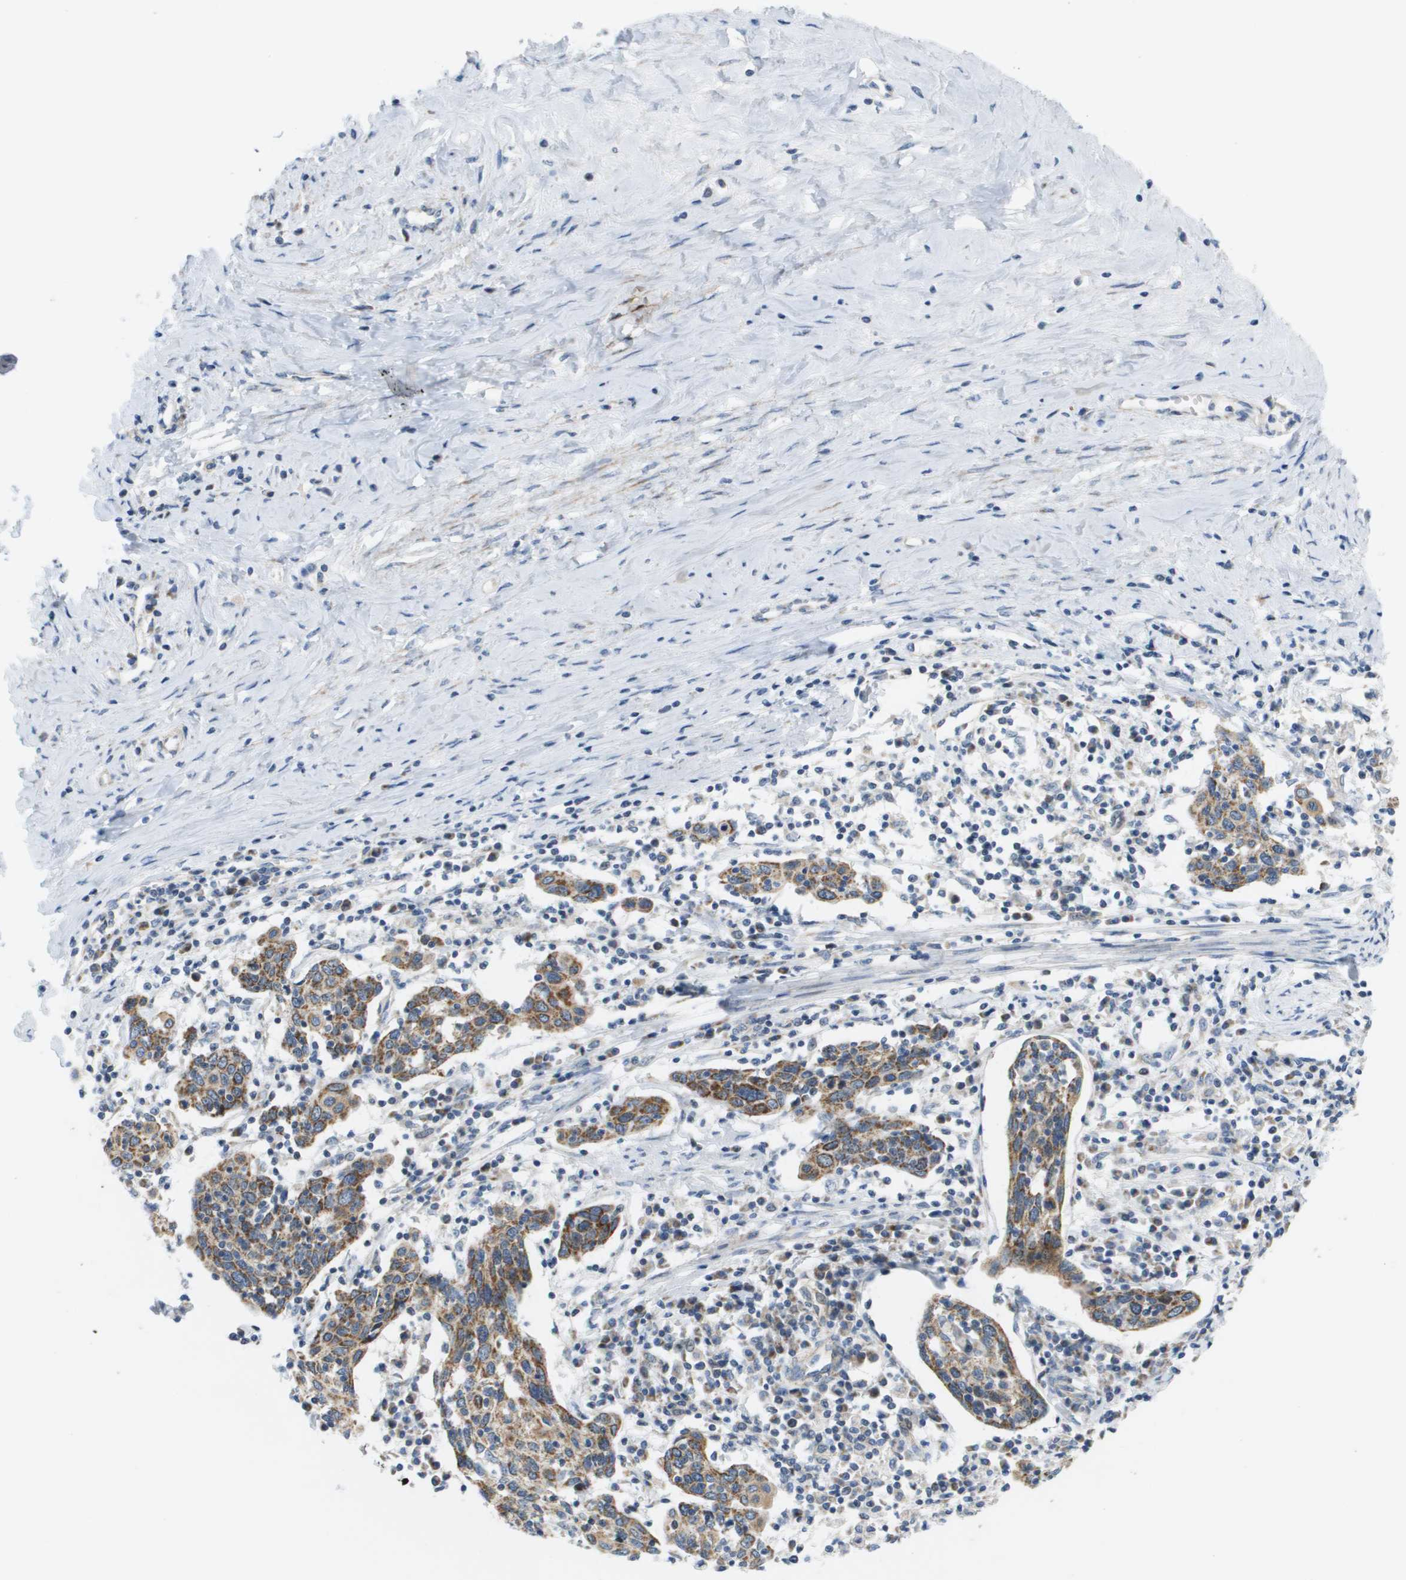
{"staining": {"intensity": "moderate", "quantity": ">75%", "location": "cytoplasmic/membranous"}, "tissue": "cervical cancer", "cell_type": "Tumor cells", "image_type": "cancer", "snomed": [{"axis": "morphology", "description": "Squamous cell carcinoma, NOS"}, {"axis": "topography", "description": "Cervix"}], "caption": "Cervical squamous cell carcinoma tissue displays moderate cytoplasmic/membranous staining in approximately >75% of tumor cells", "gene": "KRT23", "patient": {"sex": "female", "age": 40}}